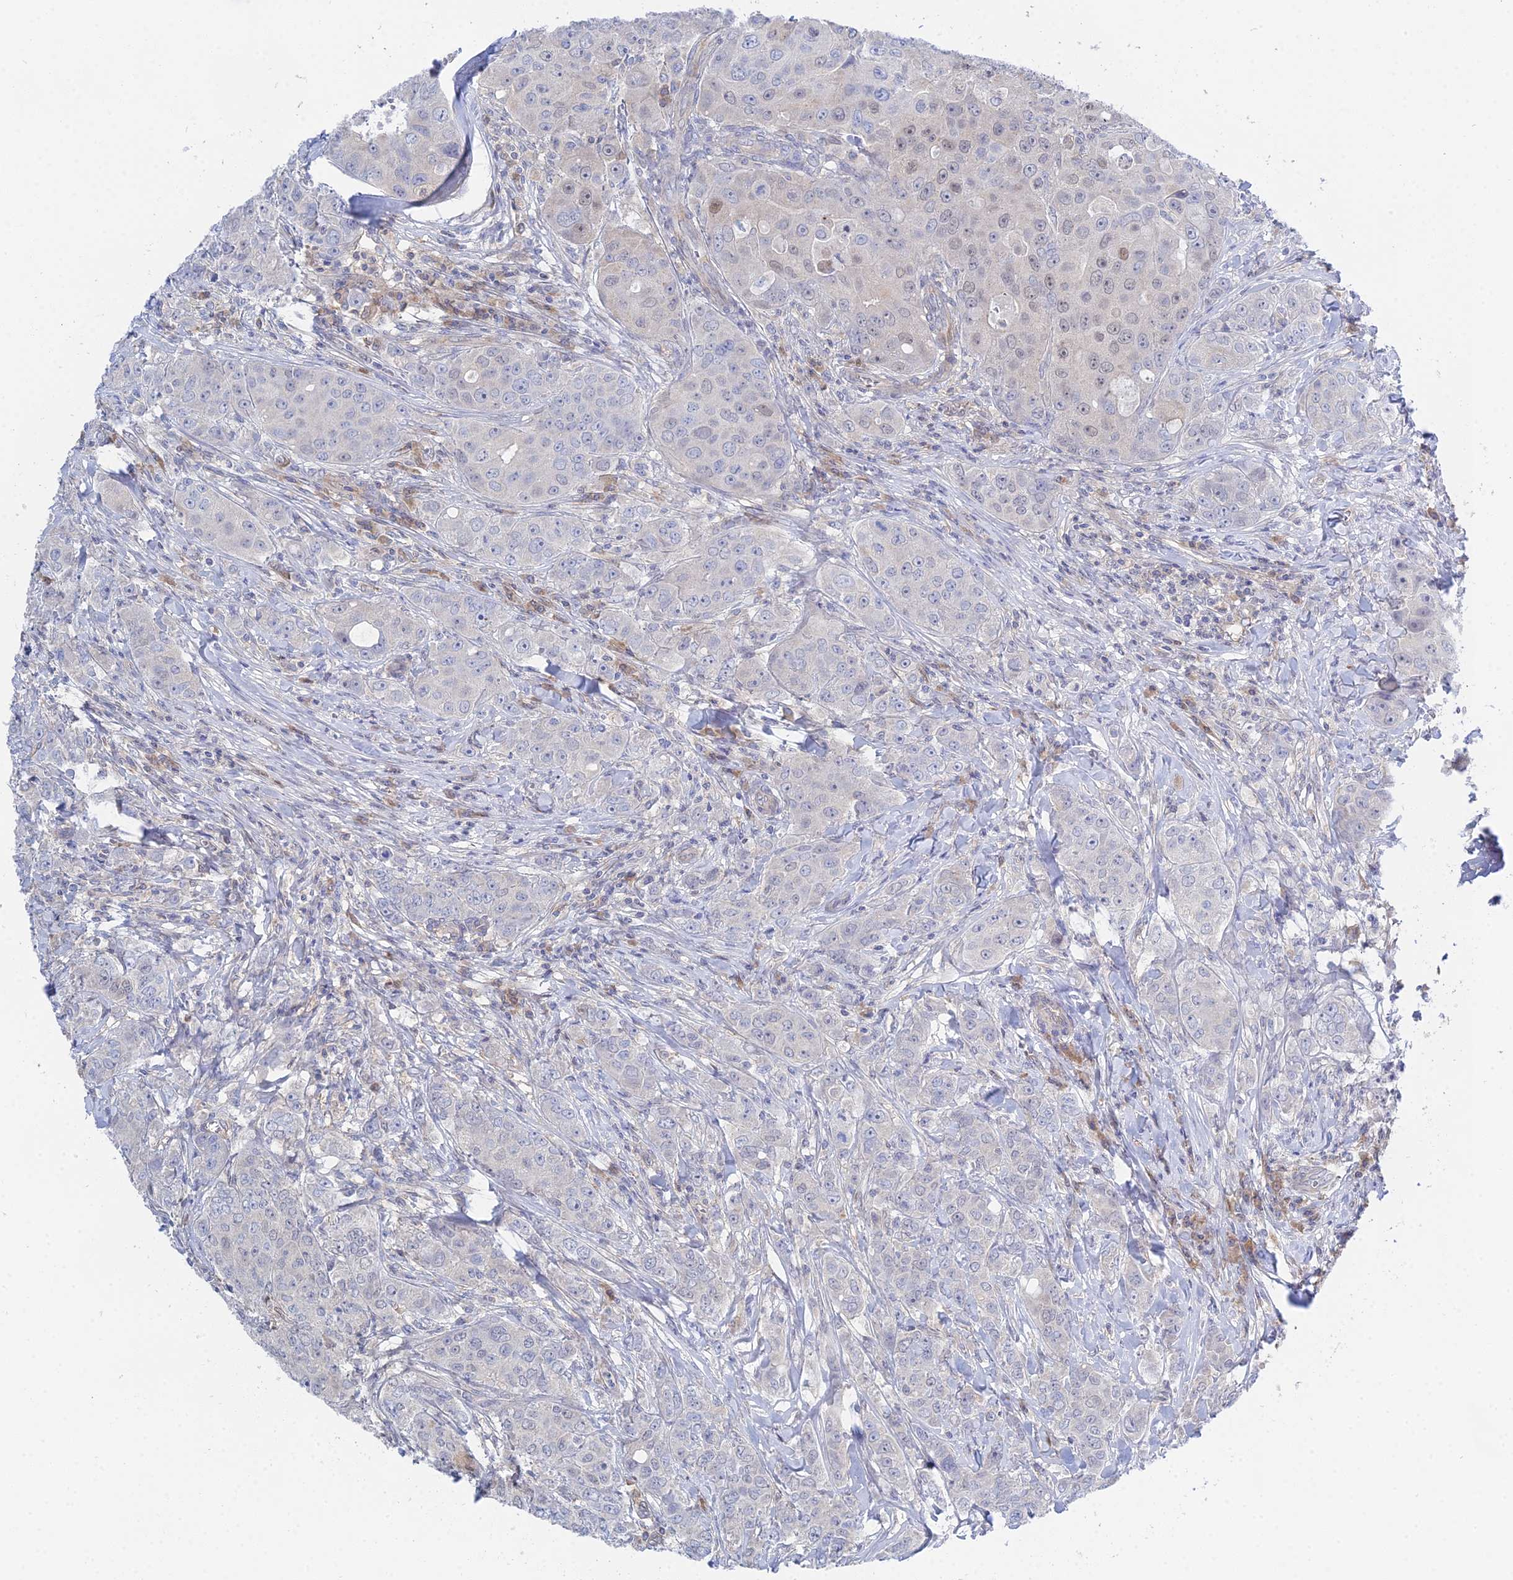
{"staining": {"intensity": "weak", "quantity": "<25%", "location": "nuclear"}, "tissue": "breast cancer", "cell_type": "Tumor cells", "image_type": "cancer", "snomed": [{"axis": "morphology", "description": "Duct carcinoma"}, {"axis": "topography", "description": "Breast"}], "caption": "A photomicrograph of human infiltrating ductal carcinoma (breast) is negative for staining in tumor cells.", "gene": "DNAH14", "patient": {"sex": "female", "age": 43}}